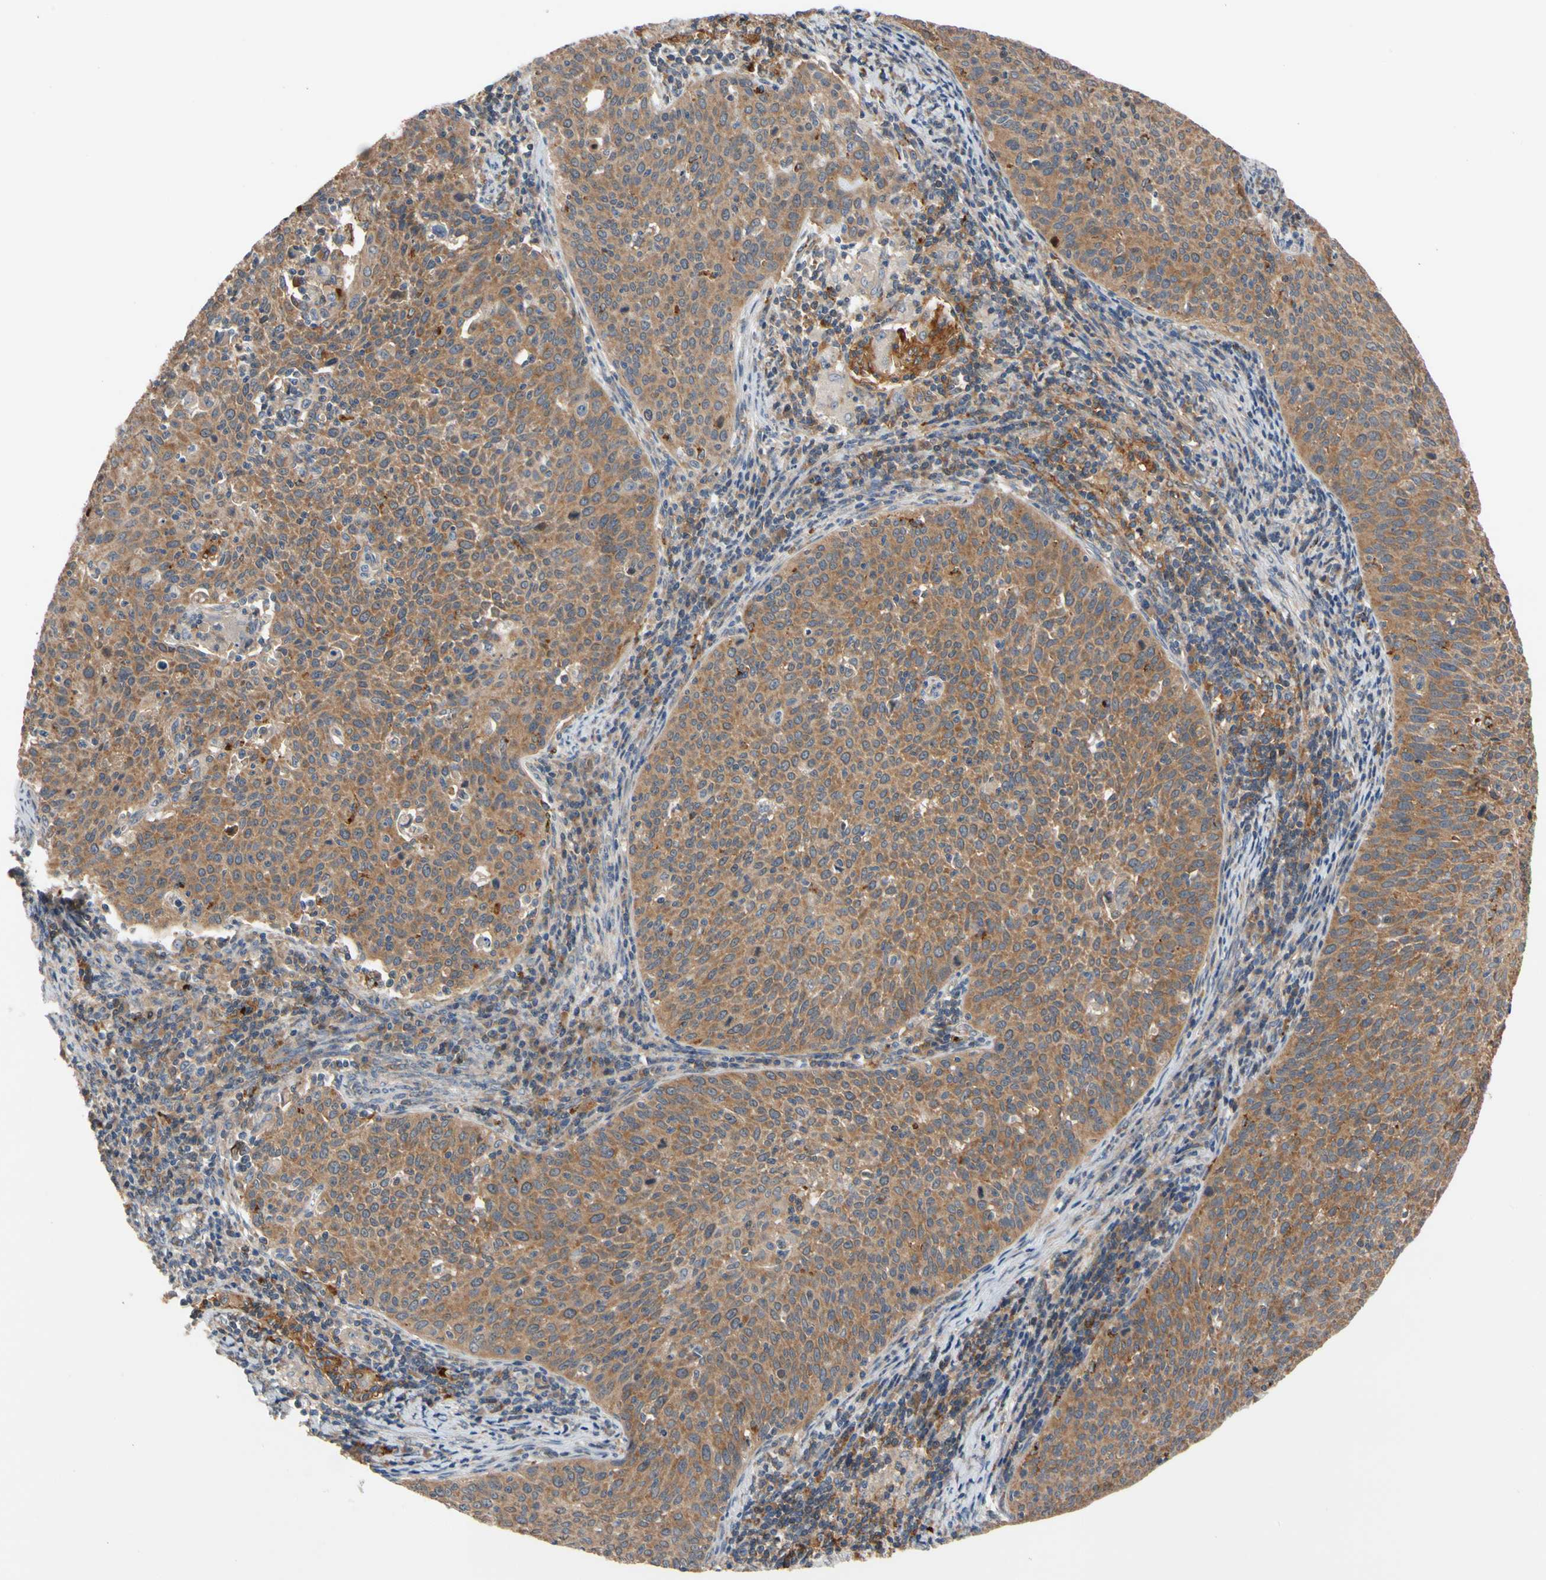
{"staining": {"intensity": "moderate", "quantity": ">75%", "location": "cytoplasmic/membranous"}, "tissue": "cervical cancer", "cell_type": "Tumor cells", "image_type": "cancer", "snomed": [{"axis": "morphology", "description": "Squamous cell carcinoma, NOS"}, {"axis": "topography", "description": "Cervix"}], "caption": "Protein expression analysis of cervical cancer (squamous cell carcinoma) shows moderate cytoplasmic/membranous positivity in about >75% of tumor cells.", "gene": "ANKHD1", "patient": {"sex": "female", "age": 38}}